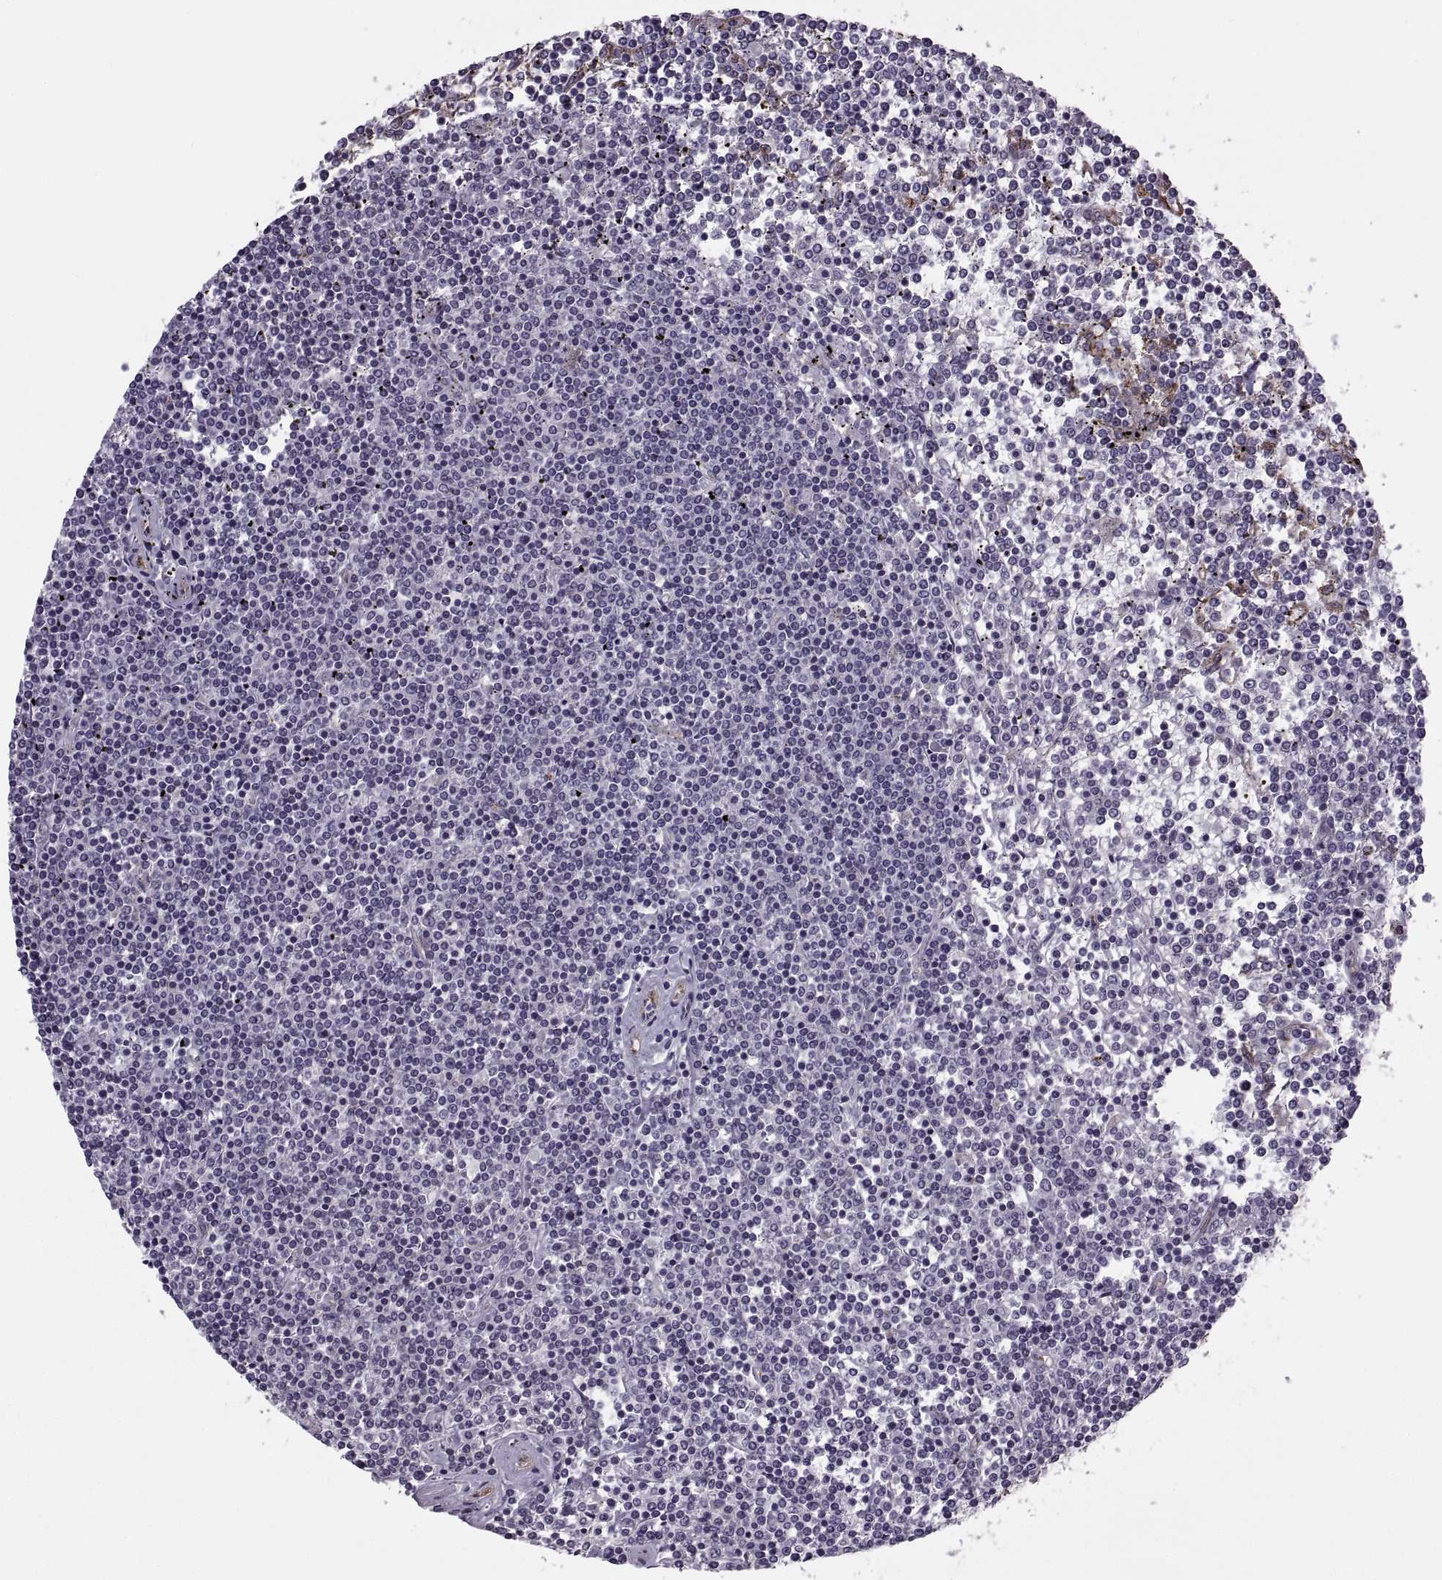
{"staining": {"intensity": "negative", "quantity": "none", "location": "none"}, "tissue": "lymphoma", "cell_type": "Tumor cells", "image_type": "cancer", "snomed": [{"axis": "morphology", "description": "Malignant lymphoma, non-Hodgkin's type, Low grade"}, {"axis": "topography", "description": "Spleen"}], "caption": "Tumor cells show no significant expression in malignant lymphoma, non-Hodgkin's type (low-grade). Brightfield microscopy of immunohistochemistry (IHC) stained with DAB (brown) and hematoxylin (blue), captured at high magnification.", "gene": "RALB", "patient": {"sex": "female", "age": 19}}